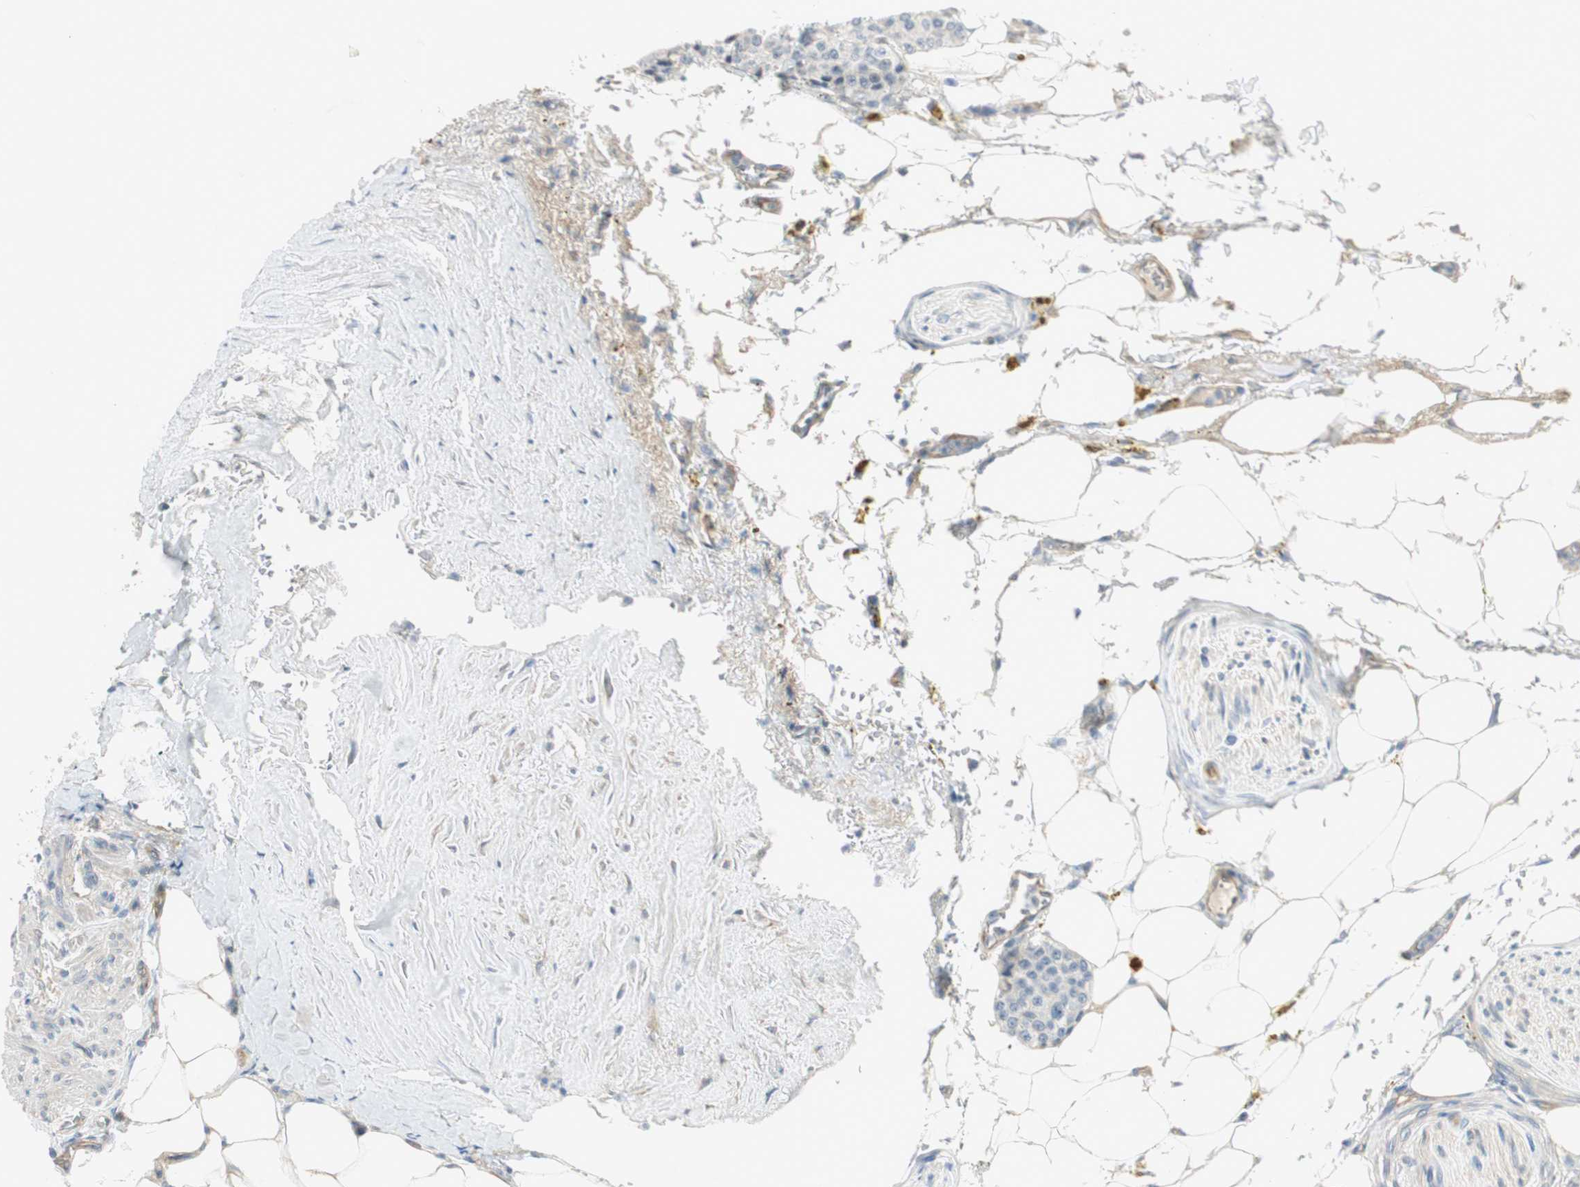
{"staining": {"intensity": "negative", "quantity": "none", "location": "none"}, "tissue": "carcinoid", "cell_type": "Tumor cells", "image_type": "cancer", "snomed": [{"axis": "morphology", "description": "Carcinoid, malignant, NOS"}, {"axis": "topography", "description": "Colon"}], "caption": "Photomicrograph shows no protein expression in tumor cells of malignant carcinoid tissue. The staining was performed using DAB (3,3'-diaminobenzidine) to visualize the protein expression in brown, while the nuclei were stained in blue with hematoxylin (Magnification: 20x).", "gene": "STON1-GTF2A1L", "patient": {"sex": "female", "age": 61}}